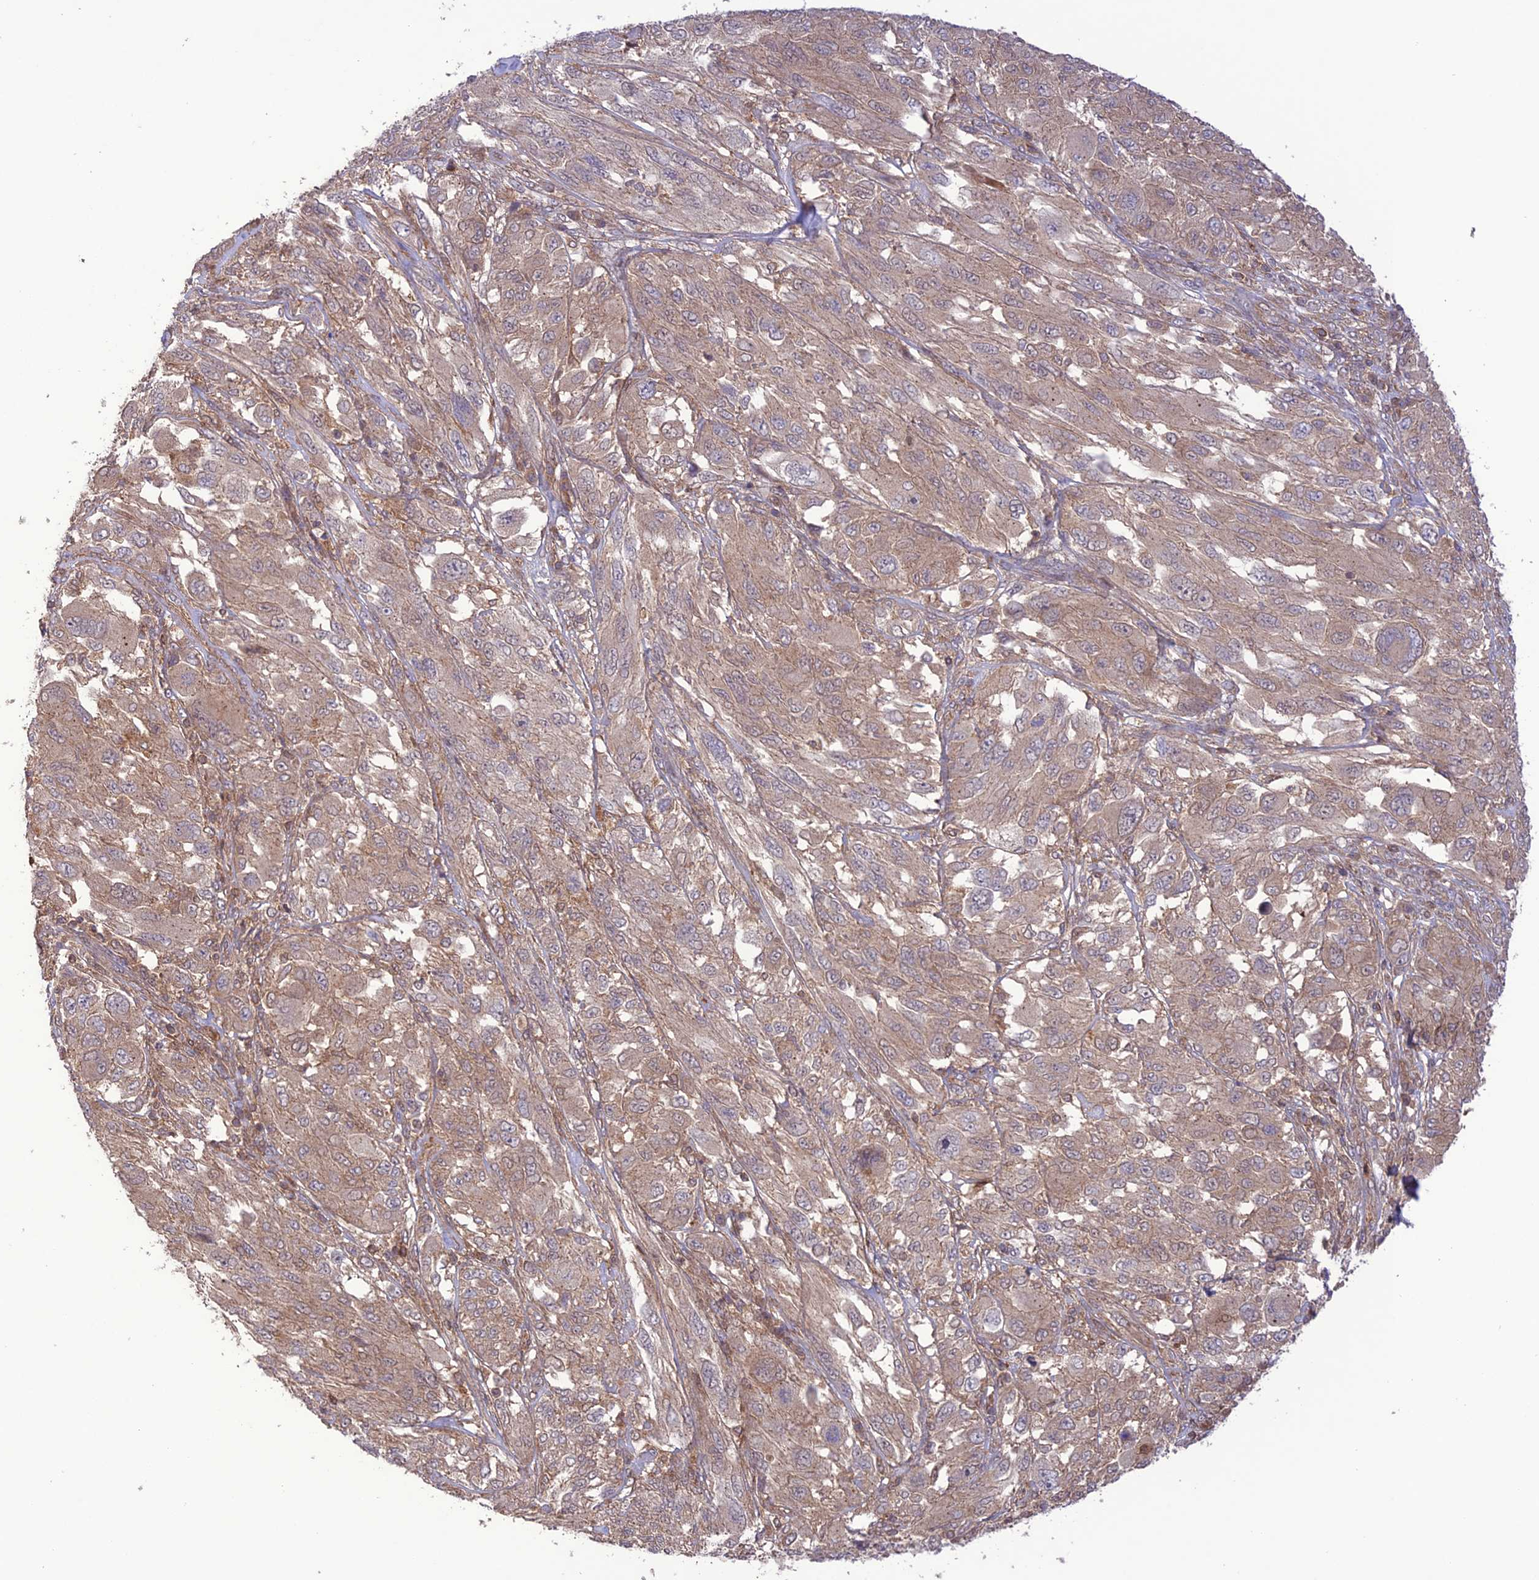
{"staining": {"intensity": "weak", "quantity": "25%-75%", "location": "cytoplasmic/membranous"}, "tissue": "melanoma", "cell_type": "Tumor cells", "image_type": "cancer", "snomed": [{"axis": "morphology", "description": "Malignant melanoma, NOS"}, {"axis": "topography", "description": "Skin"}], "caption": "The histopathology image reveals staining of melanoma, revealing weak cytoplasmic/membranous protein expression (brown color) within tumor cells.", "gene": "FCHSD1", "patient": {"sex": "female", "age": 91}}